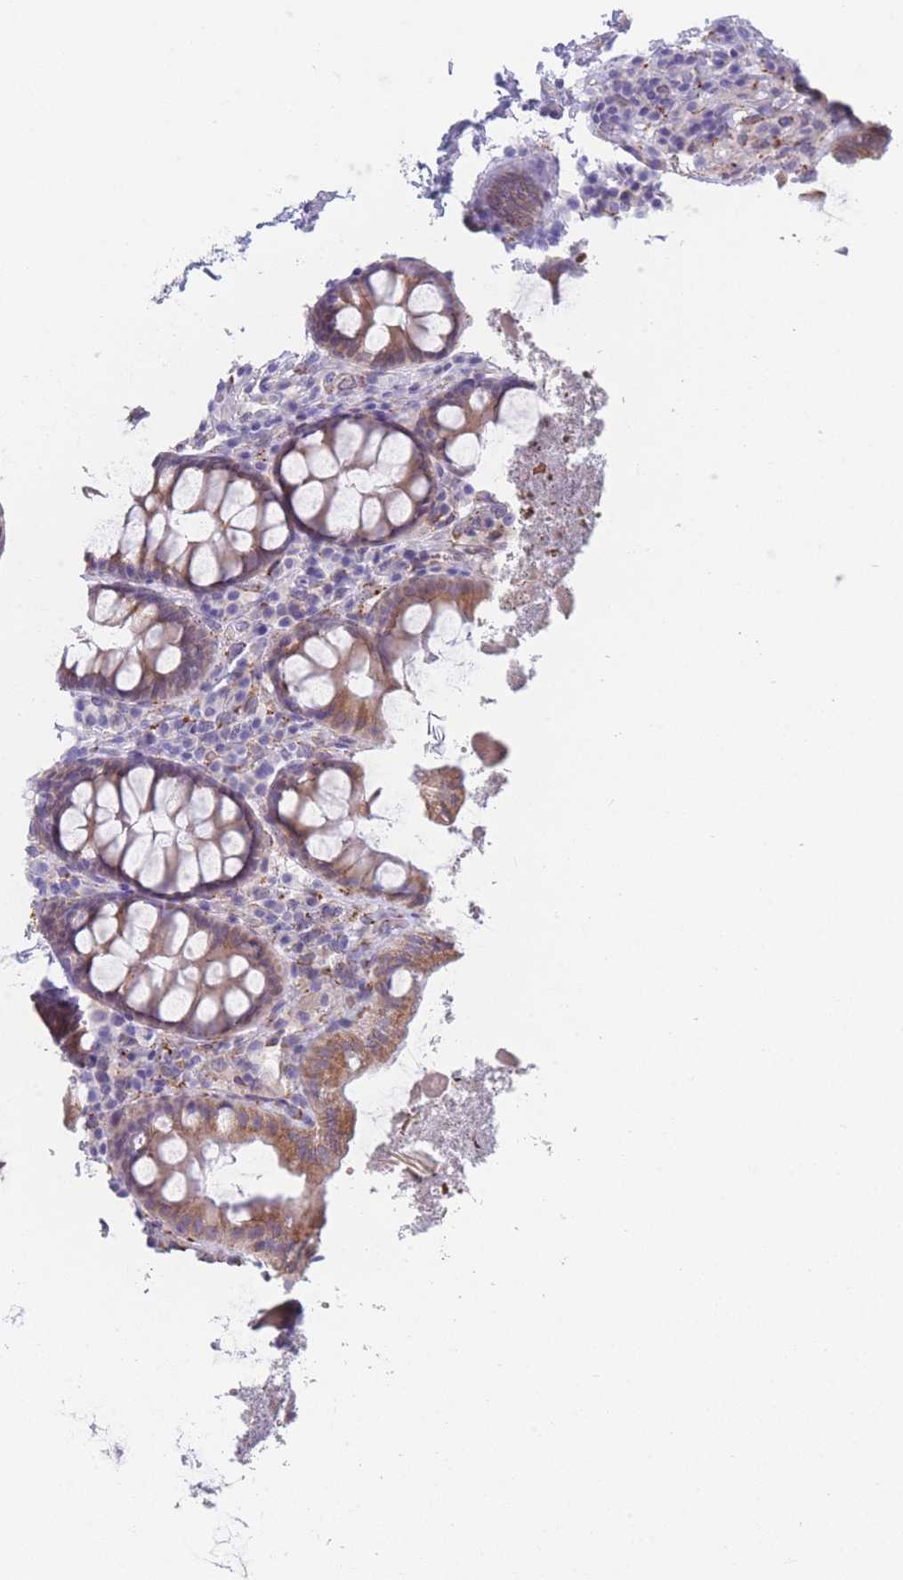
{"staining": {"intensity": "moderate", "quantity": ">75%", "location": "cytoplasmic/membranous"}, "tissue": "colon", "cell_type": "Endothelial cells", "image_type": "normal", "snomed": [{"axis": "morphology", "description": "Normal tissue, NOS"}, {"axis": "topography", "description": "Colon"}], "caption": "IHC (DAB) staining of benign colon demonstrates moderate cytoplasmic/membranous protein expression in approximately >75% of endothelial cells. (brown staining indicates protein expression, while blue staining denotes nuclei).", "gene": "AK9", "patient": {"sex": "male", "age": 84}}